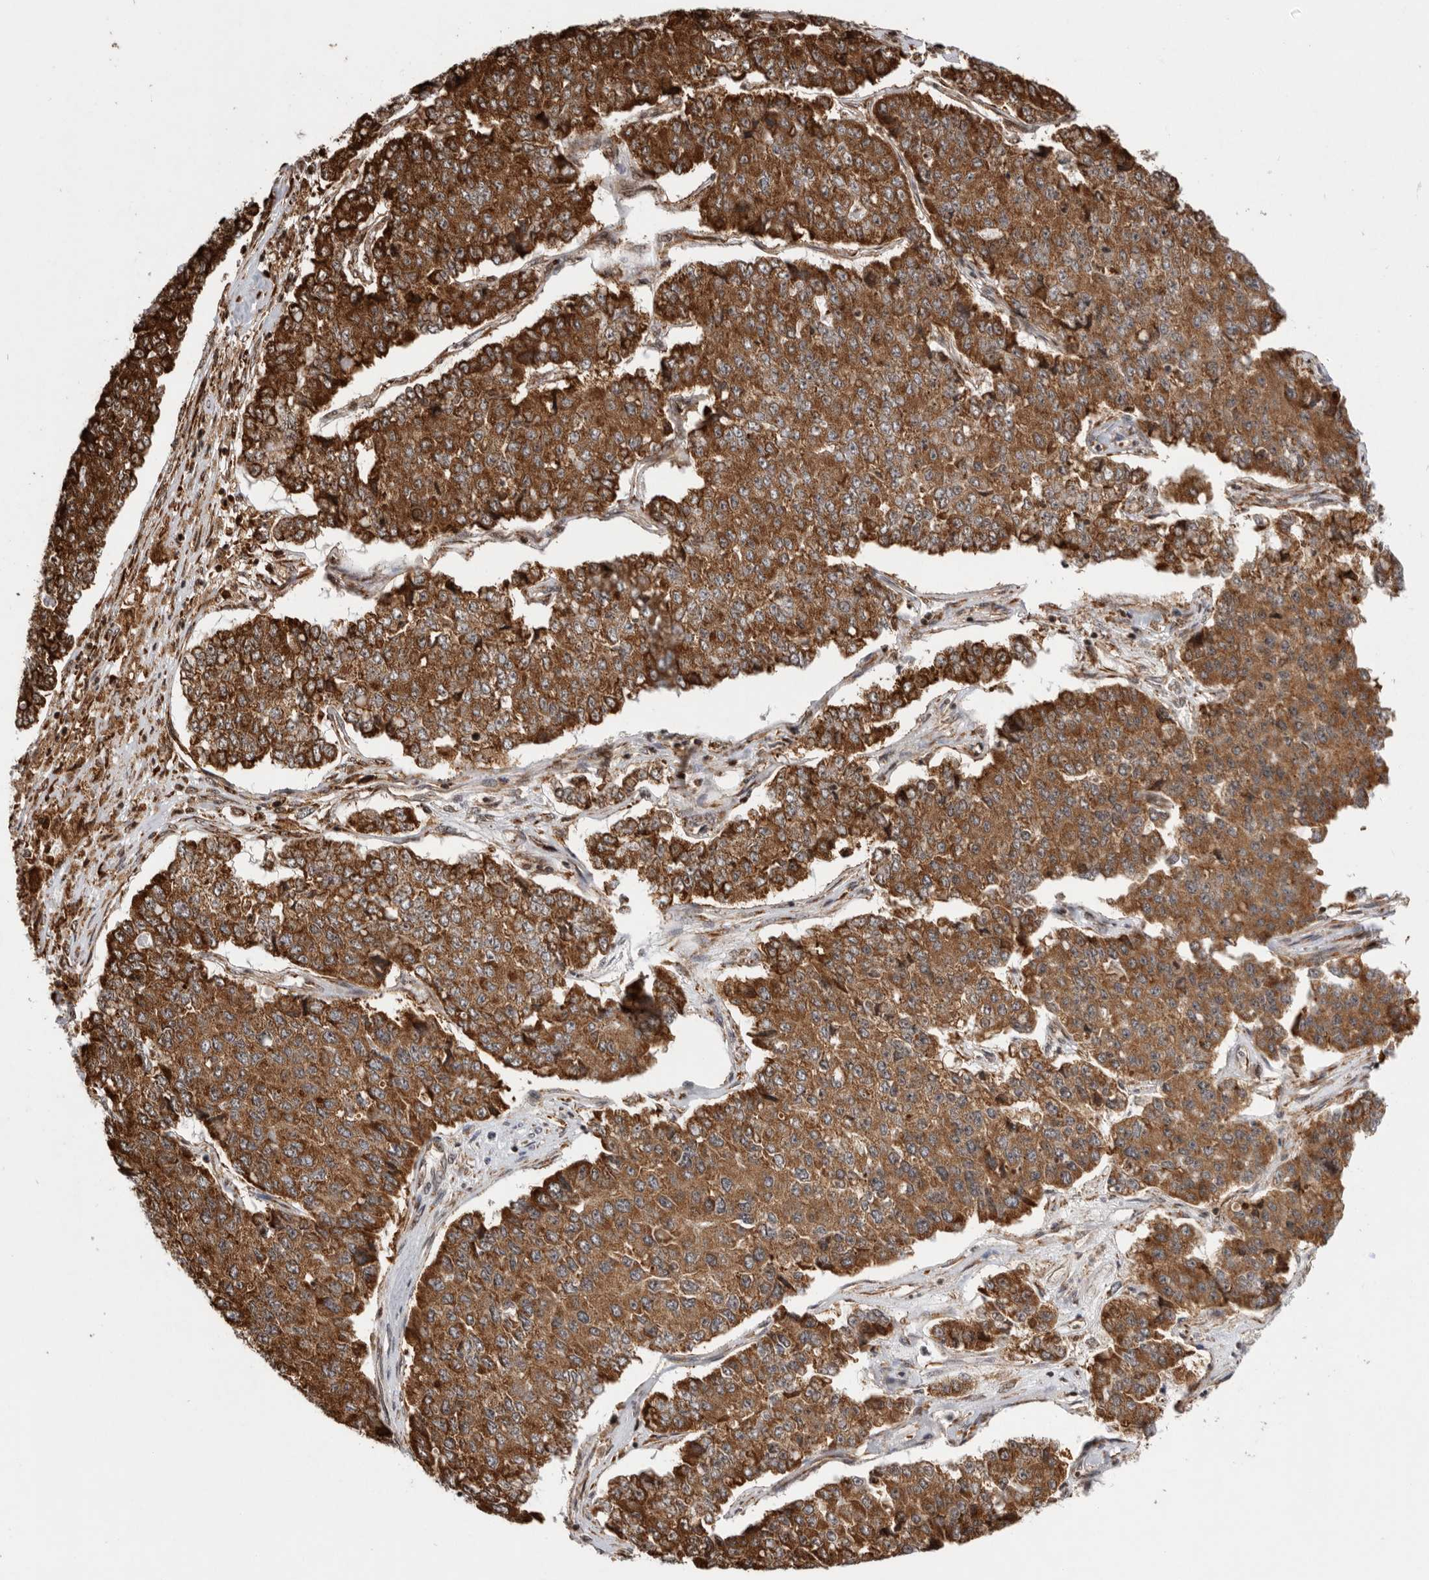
{"staining": {"intensity": "strong", "quantity": ">75%", "location": "cytoplasmic/membranous"}, "tissue": "pancreatic cancer", "cell_type": "Tumor cells", "image_type": "cancer", "snomed": [{"axis": "morphology", "description": "Adenocarcinoma, NOS"}, {"axis": "topography", "description": "Pancreas"}], "caption": "This photomicrograph displays immunohistochemistry (IHC) staining of adenocarcinoma (pancreatic), with high strong cytoplasmic/membranous staining in about >75% of tumor cells.", "gene": "FZD3", "patient": {"sex": "male", "age": 50}}